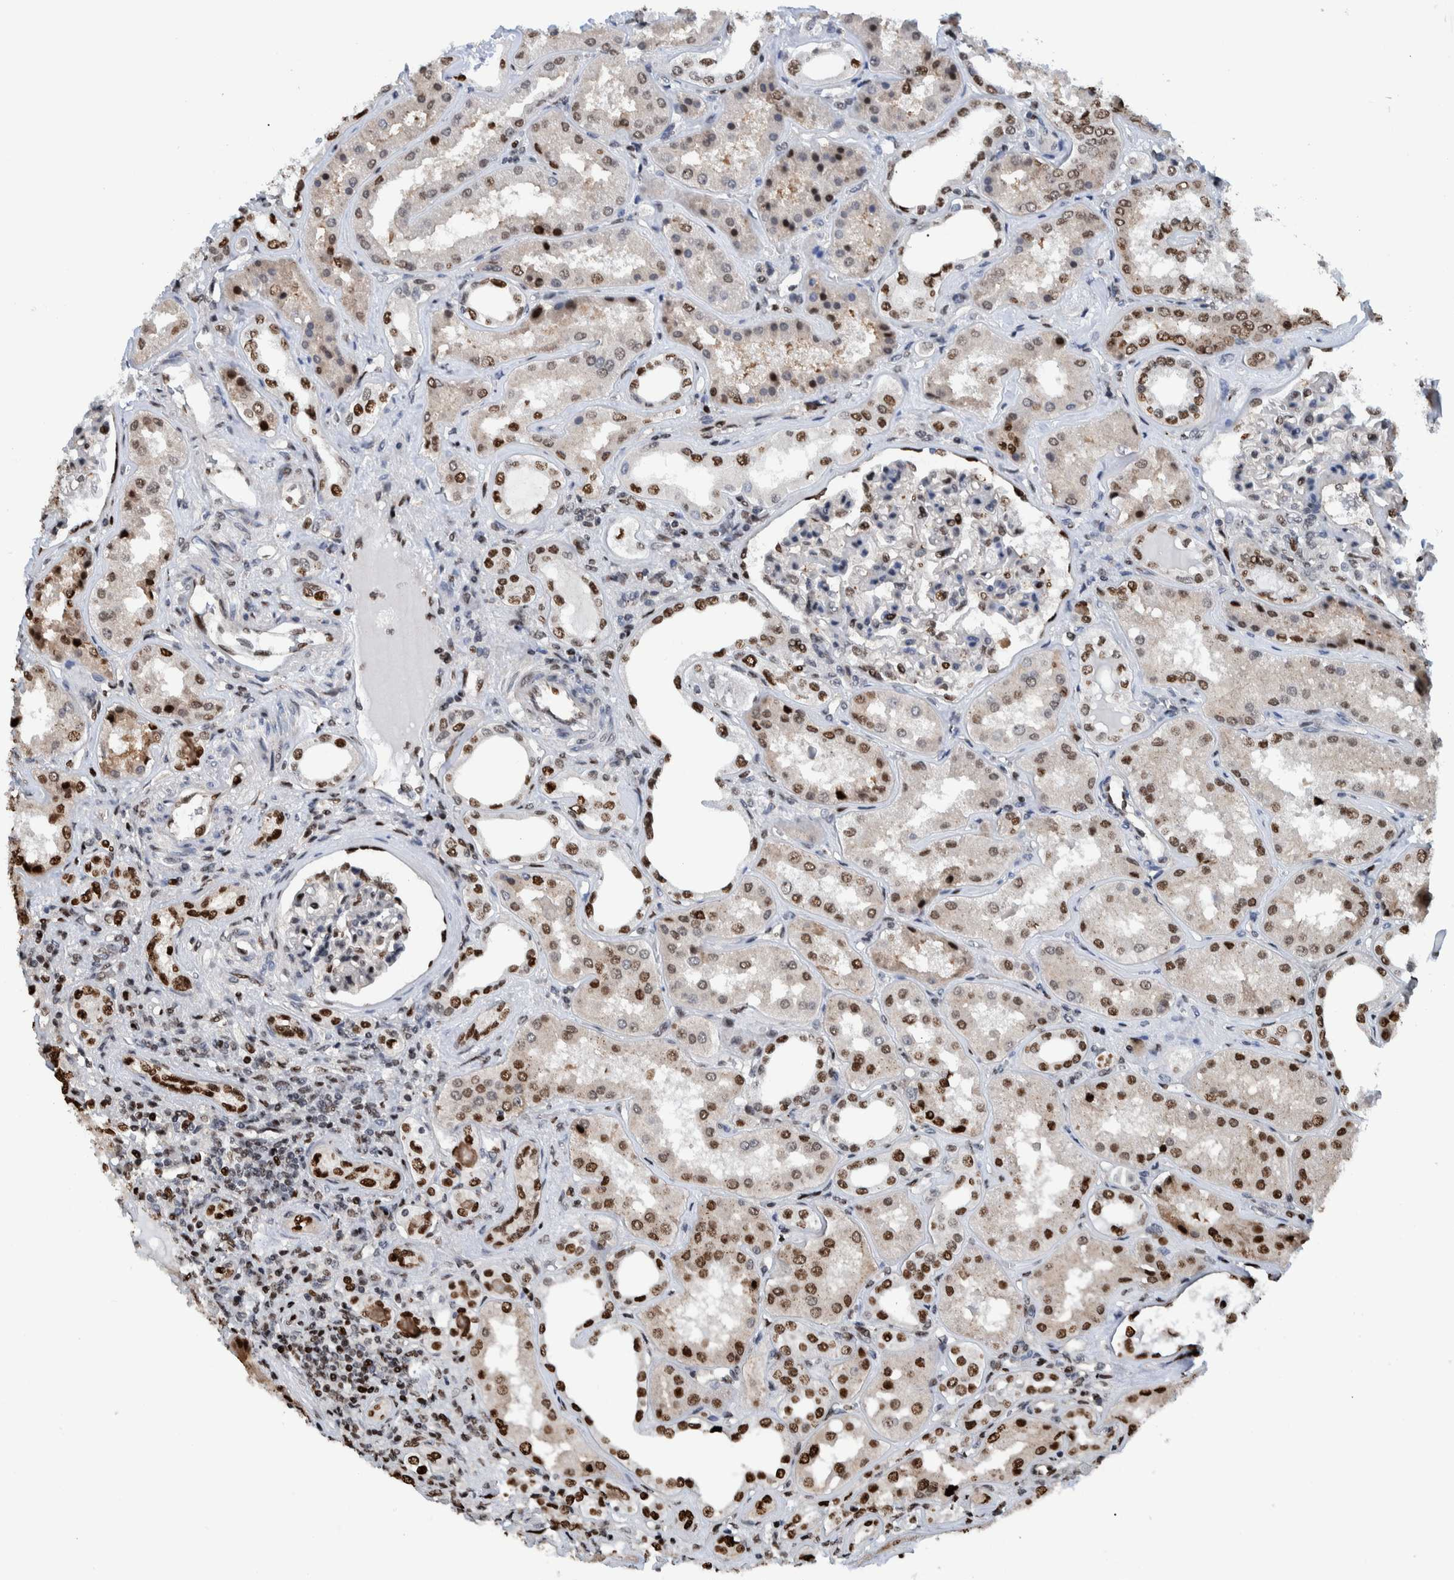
{"staining": {"intensity": "strong", "quantity": "25%-75%", "location": "nuclear"}, "tissue": "kidney", "cell_type": "Cells in glomeruli", "image_type": "normal", "snomed": [{"axis": "morphology", "description": "Normal tissue, NOS"}, {"axis": "topography", "description": "Kidney"}], "caption": "High-power microscopy captured an IHC histopathology image of benign kidney, revealing strong nuclear expression in approximately 25%-75% of cells in glomeruli.", "gene": "HEATR9", "patient": {"sex": "female", "age": 56}}